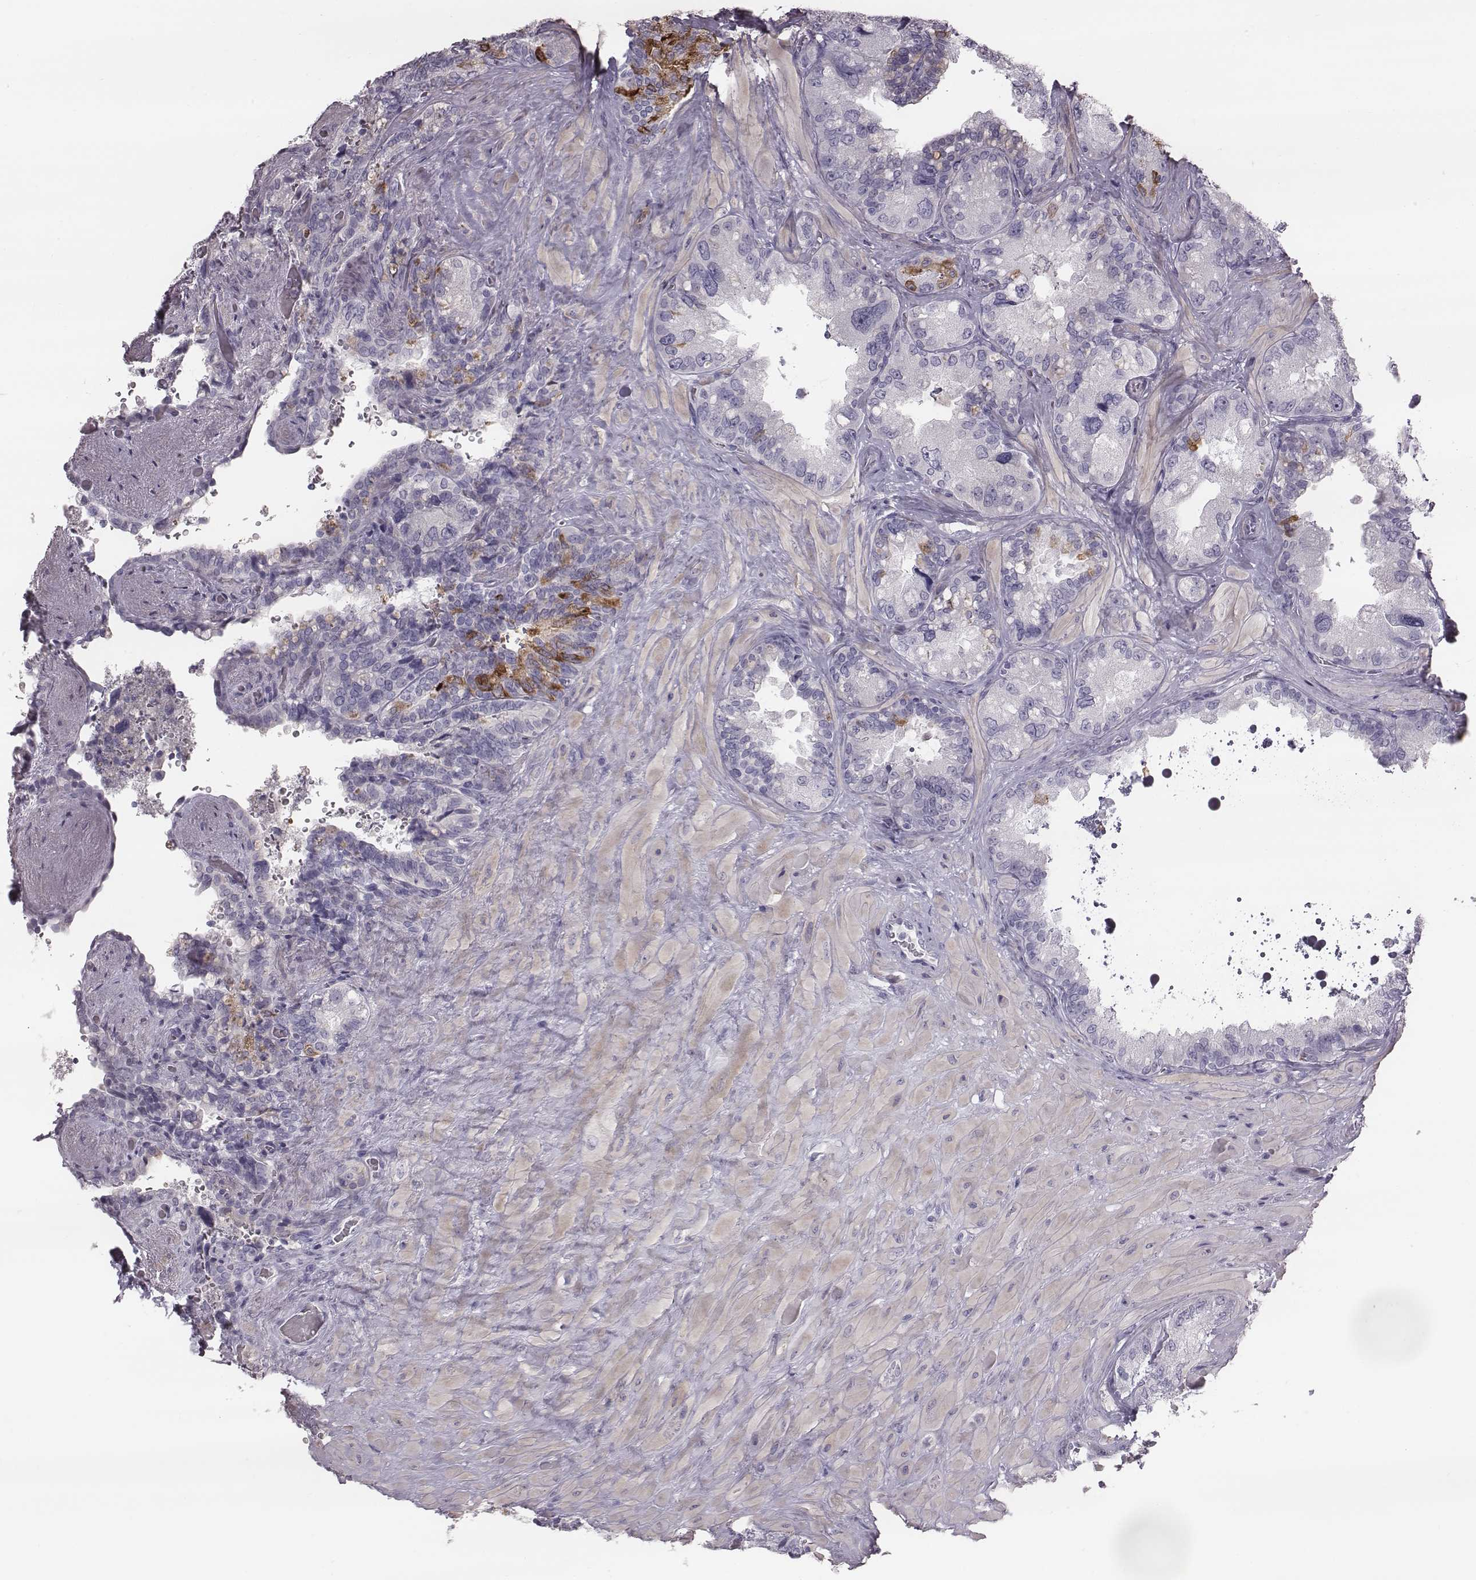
{"staining": {"intensity": "moderate", "quantity": "<25%", "location": "cytoplasmic/membranous"}, "tissue": "seminal vesicle", "cell_type": "Glandular cells", "image_type": "normal", "snomed": [{"axis": "morphology", "description": "Normal tissue, NOS"}, {"axis": "topography", "description": "Seminal veicle"}], "caption": "The image demonstrates a brown stain indicating the presence of a protein in the cytoplasmic/membranous of glandular cells in seminal vesicle.", "gene": "CRISP1", "patient": {"sex": "male", "age": 69}}